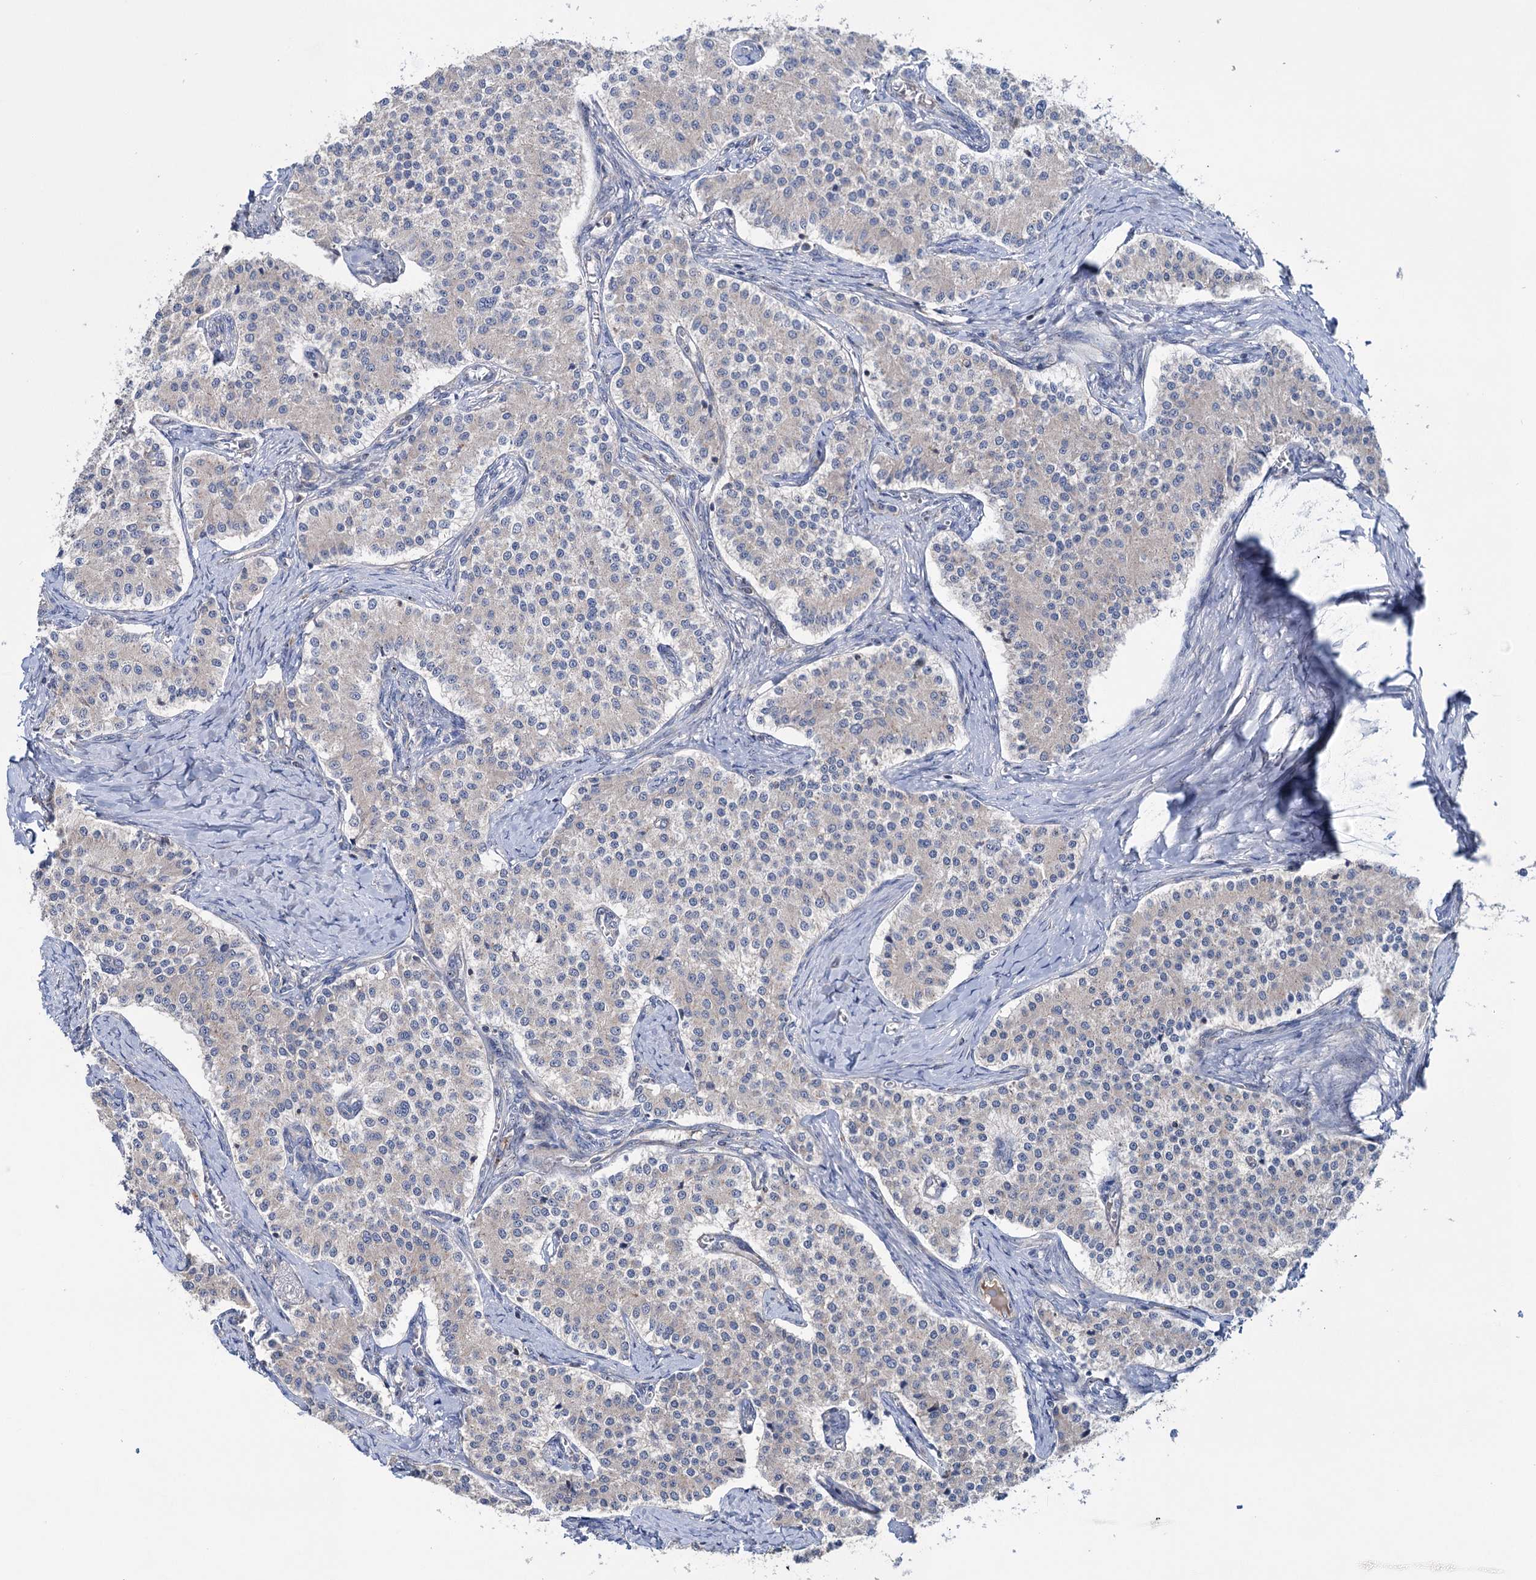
{"staining": {"intensity": "negative", "quantity": "none", "location": "none"}, "tissue": "carcinoid", "cell_type": "Tumor cells", "image_type": "cancer", "snomed": [{"axis": "morphology", "description": "Carcinoid, malignant, NOS"}, {"axis": "topography", "description": "Colon"}], "caption": "Immunohistochemistry (IHC) histopathology image of neoplastic tissue: human carcinoid stained with DAB shows no significant protein staining in tumor cells.", "gene": "HTR3B", "patient": {"sex": "female", "age": 52}}